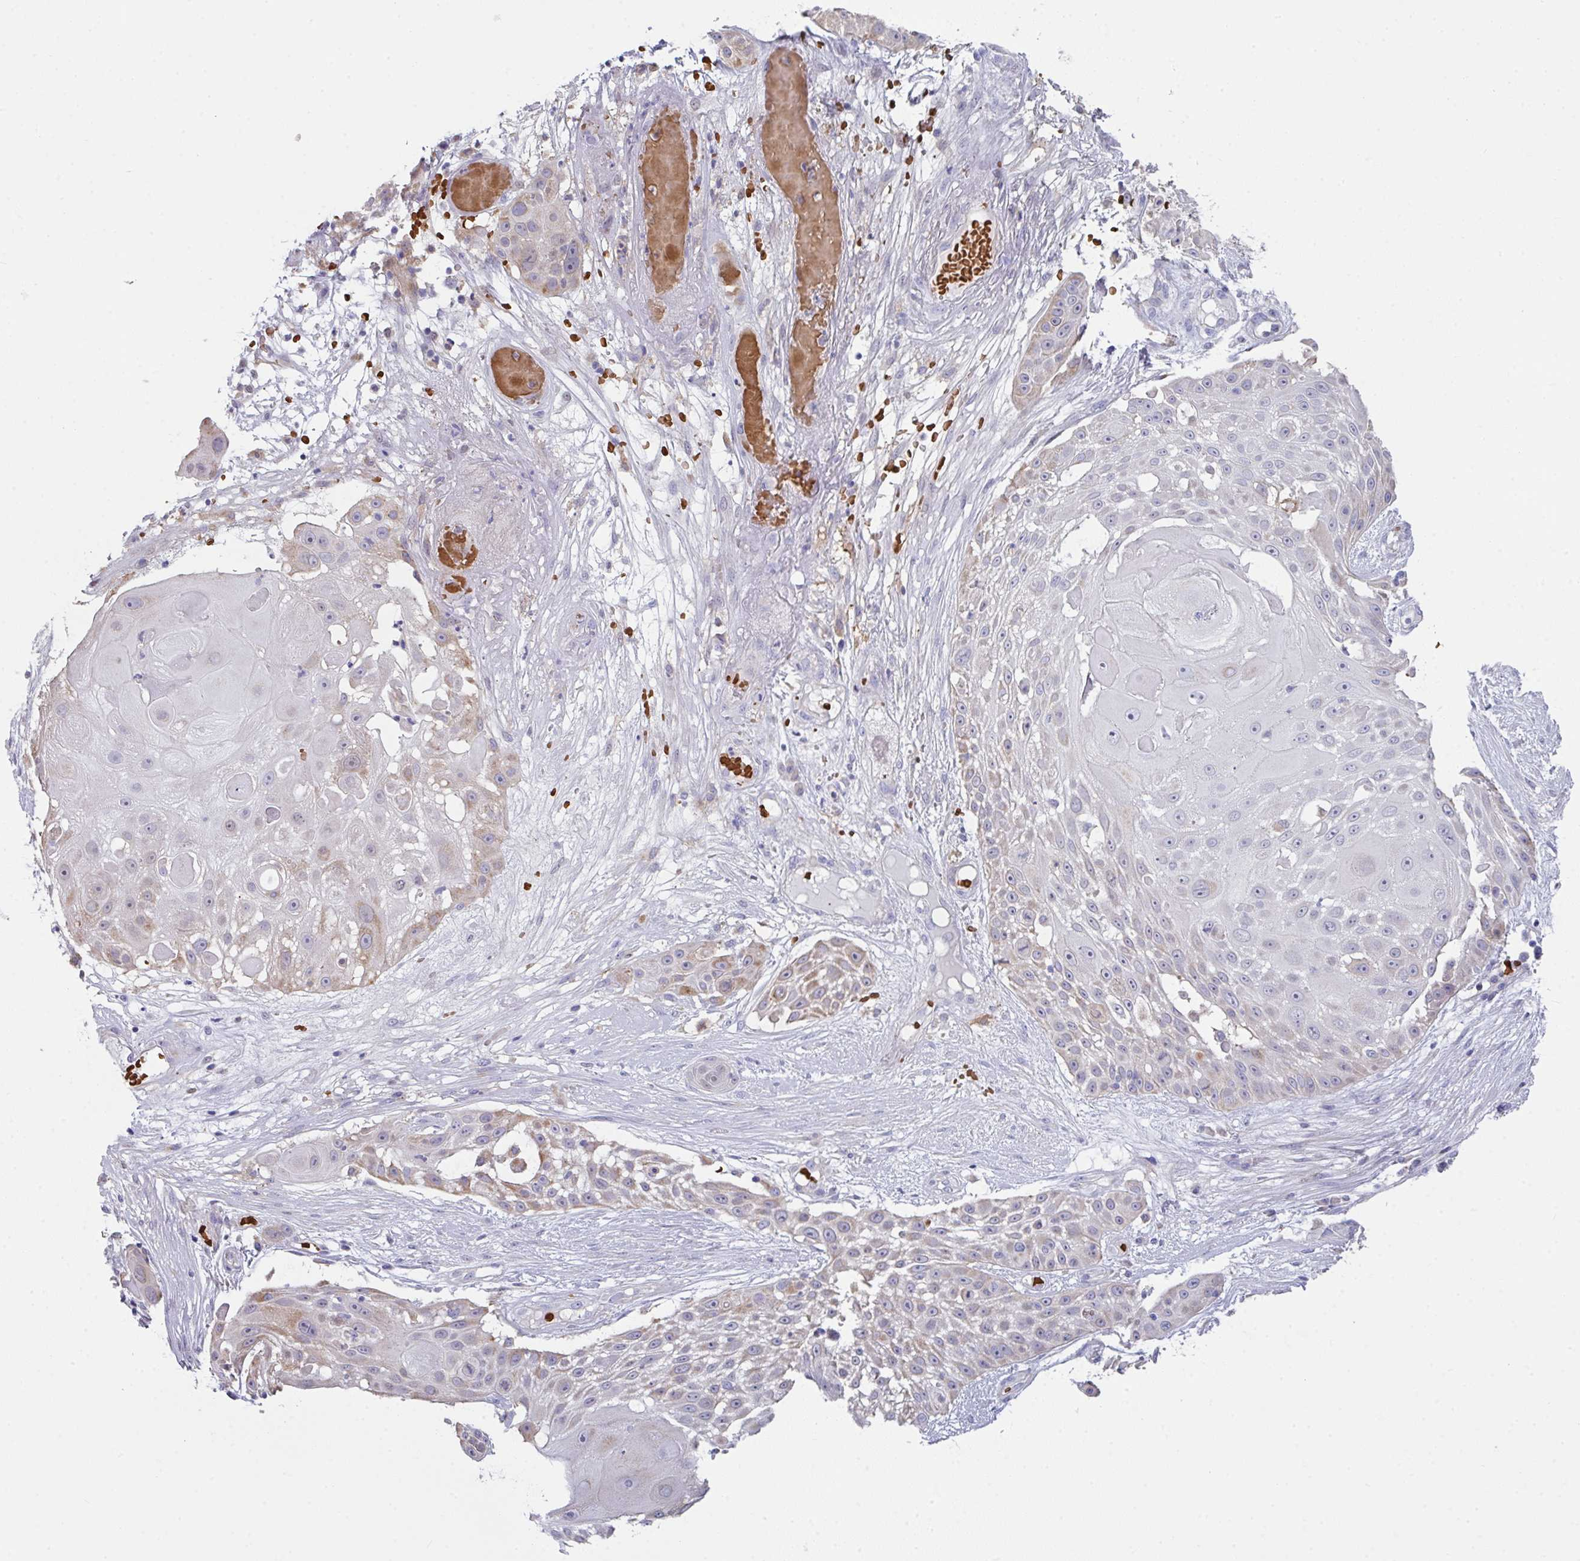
{"staining": {"intensity": "weak", "quantity": "<25%", "location": "cytoplasmic/membranous"}, "tissue": "skin cancer", "cell_type": "Tumor cells", "image_type": "cancer", "snomed": [{"axis": "morphology", "description": "Squamous cell carcinoma, NOS"}, {"axis": "topography", "description": "Skin"}], "caption": "Immunohistochemistry (IHC) of human skin cancer (squamous cell carcinoma) reveals no expression in tumor cells. Nuclei are stained in blue.", "gene": "TFAP2C", "patient": {"sex": "female", "age": 86}}